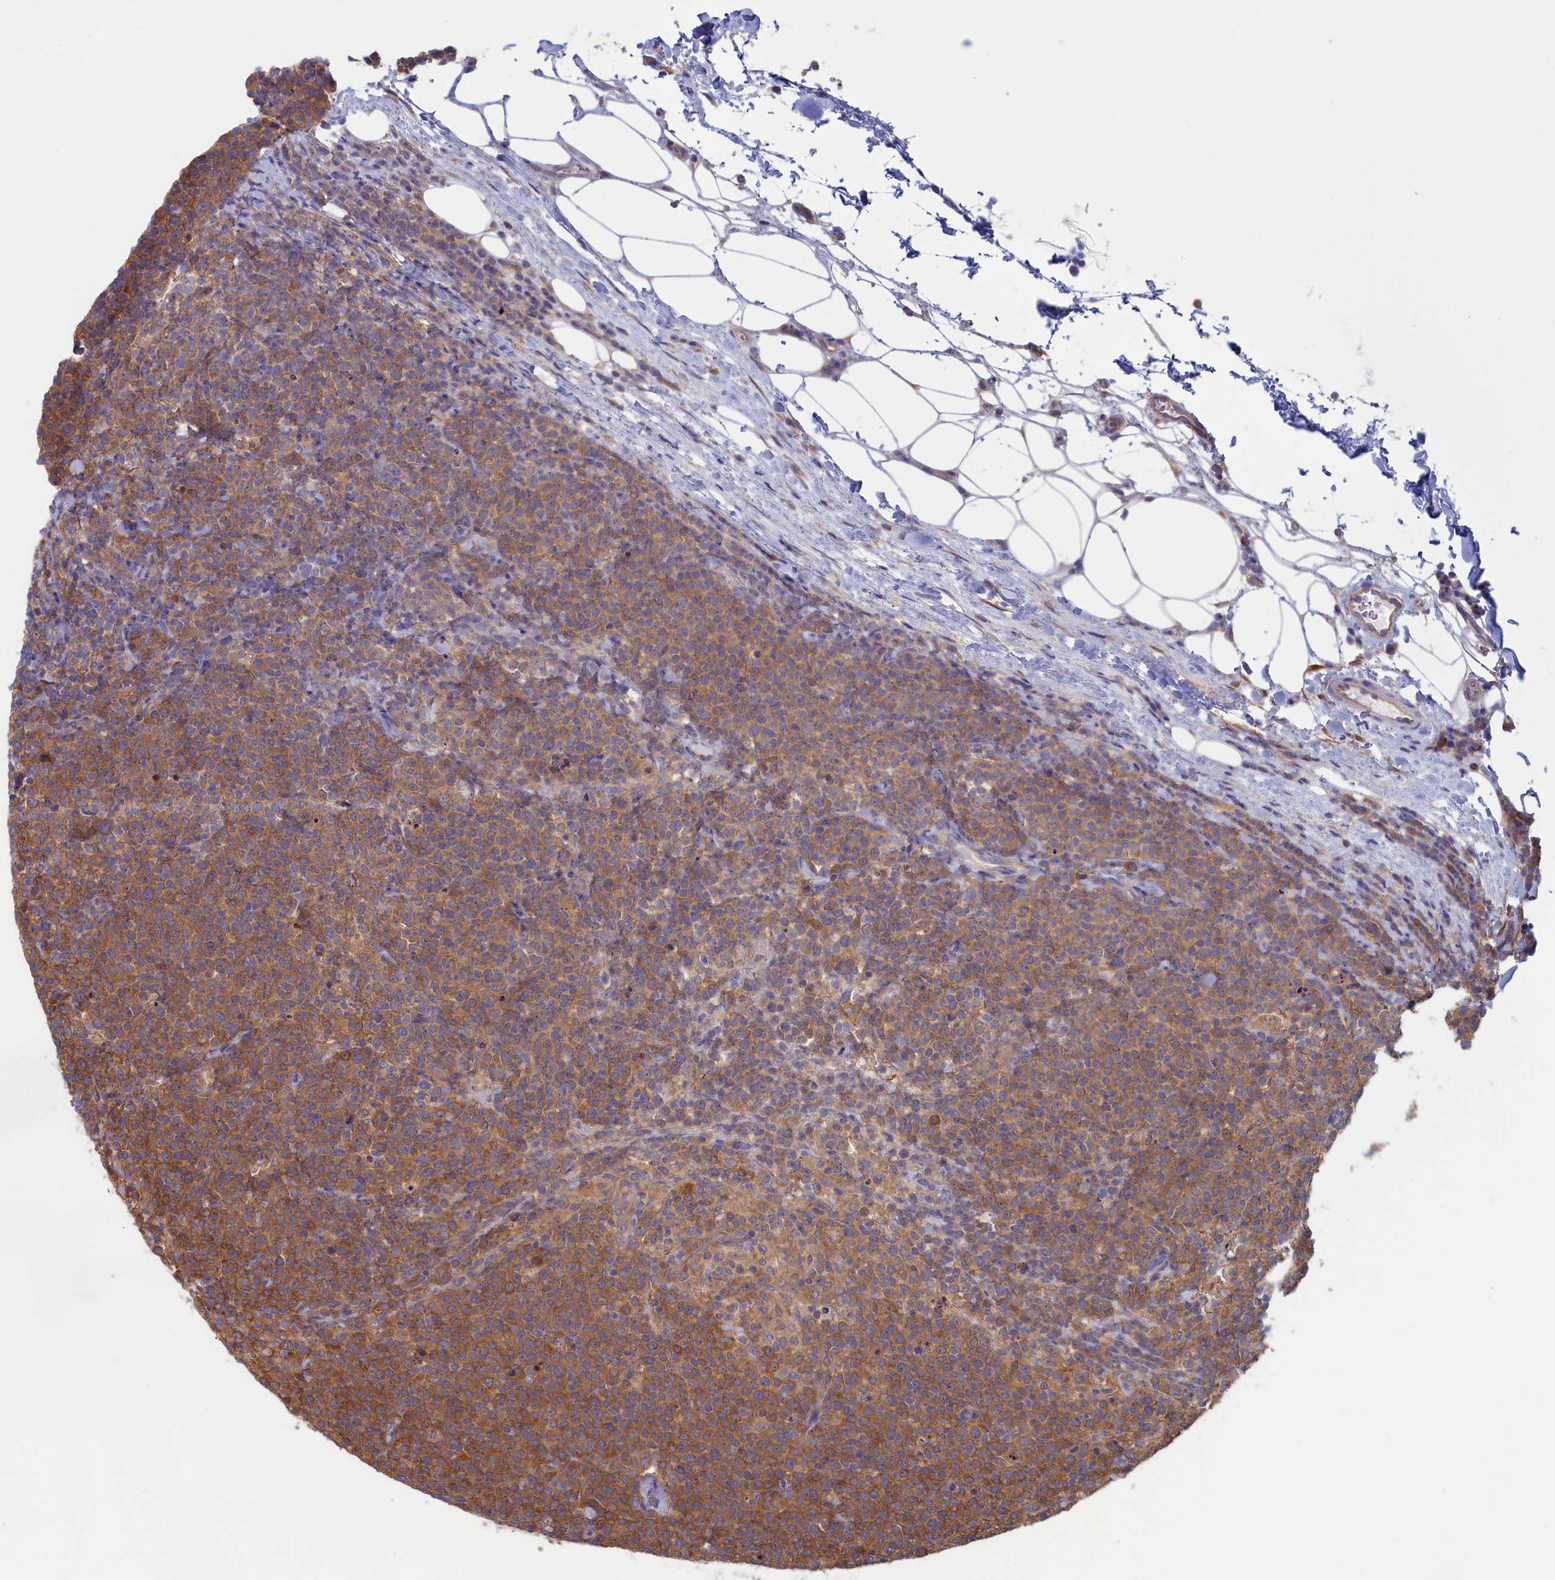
{"staining": {"intensity": "moderate", "quantity": ">75%", "location": "cytoplasmic/membranous"}, "tissue": "lymphoma", "cell_type": "Tumor cells", "image_type": "cancer", "snomed": [{"axis": "morphology", "description": "Malignant lymphoma, non-Hodgkin's type, High grade"}, {"axis": "topography", "description": "Lymph node"}], "caption": "Immunohistochemical staining of human malignant lymphoma, non-Hodgkin's type (high-grade) displays moderate cytoplasmic/membranous protein staining in approximately >75% of tumor cells. (Brightfield microscopy of DAB IHC at high magnification).", "gene": "SYNDIG1L", "patient": {"sex": "male", "age": 61}}